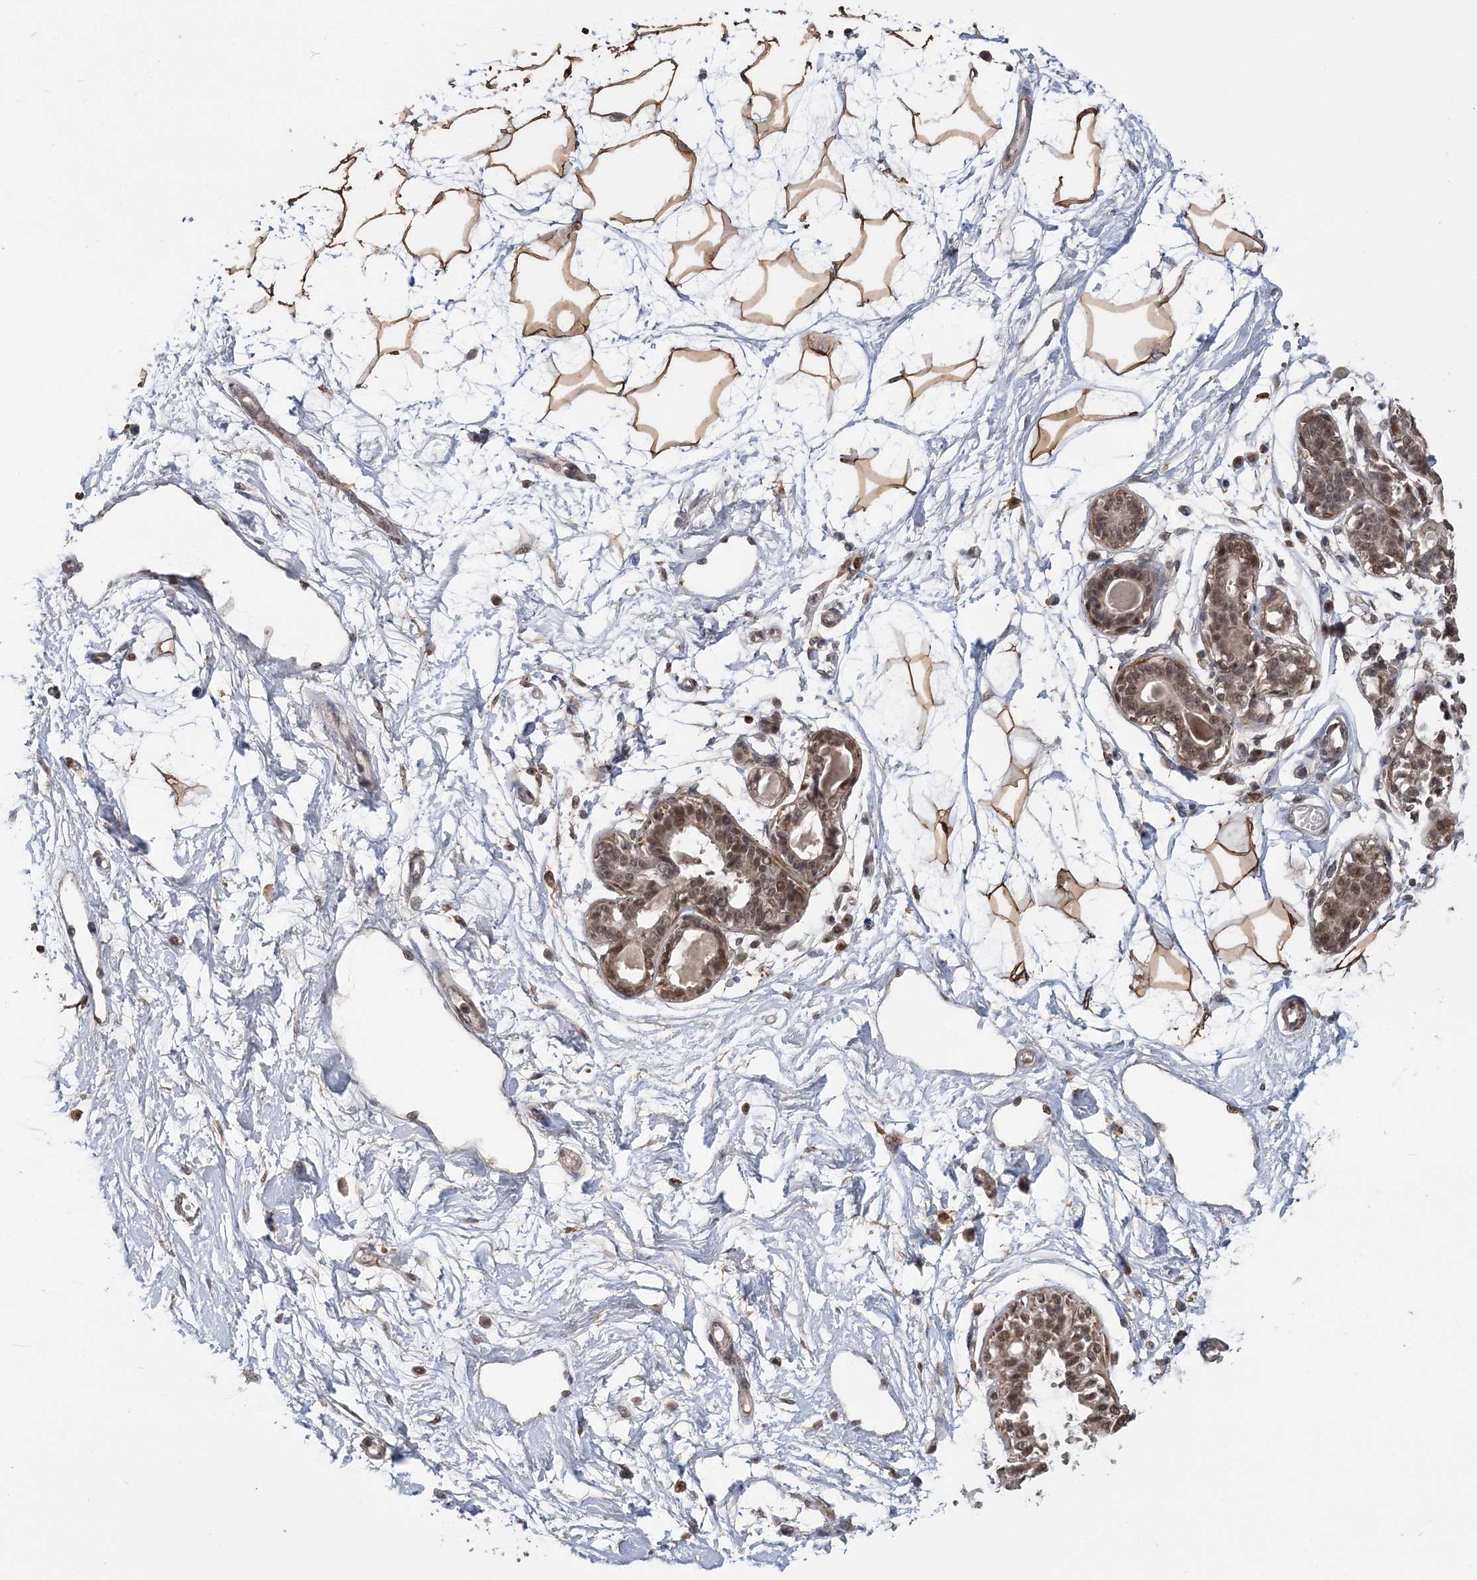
{"staining": {"intensity": "moderate", "quantity": ">75%", "location": "cytoplasmic/membranous"}, "tissue": "breast", "cell_type": "Adipocytes", "image_type": "normal", "snomed": [{"axis": "morphology", "description": "Normal tissue, NOS"}, {"axis": "topography", "description": "Breast"}], "caption": "Immunohistochemistry (IHC) image of unremarkable breast stained for a protein (brown), which shows medium levels of moderate cytoplasmic/membranous expression in about >75% of adipocytes.", "gene": "TSHZ2", "patient": {"sex": "female", "age": 45}}